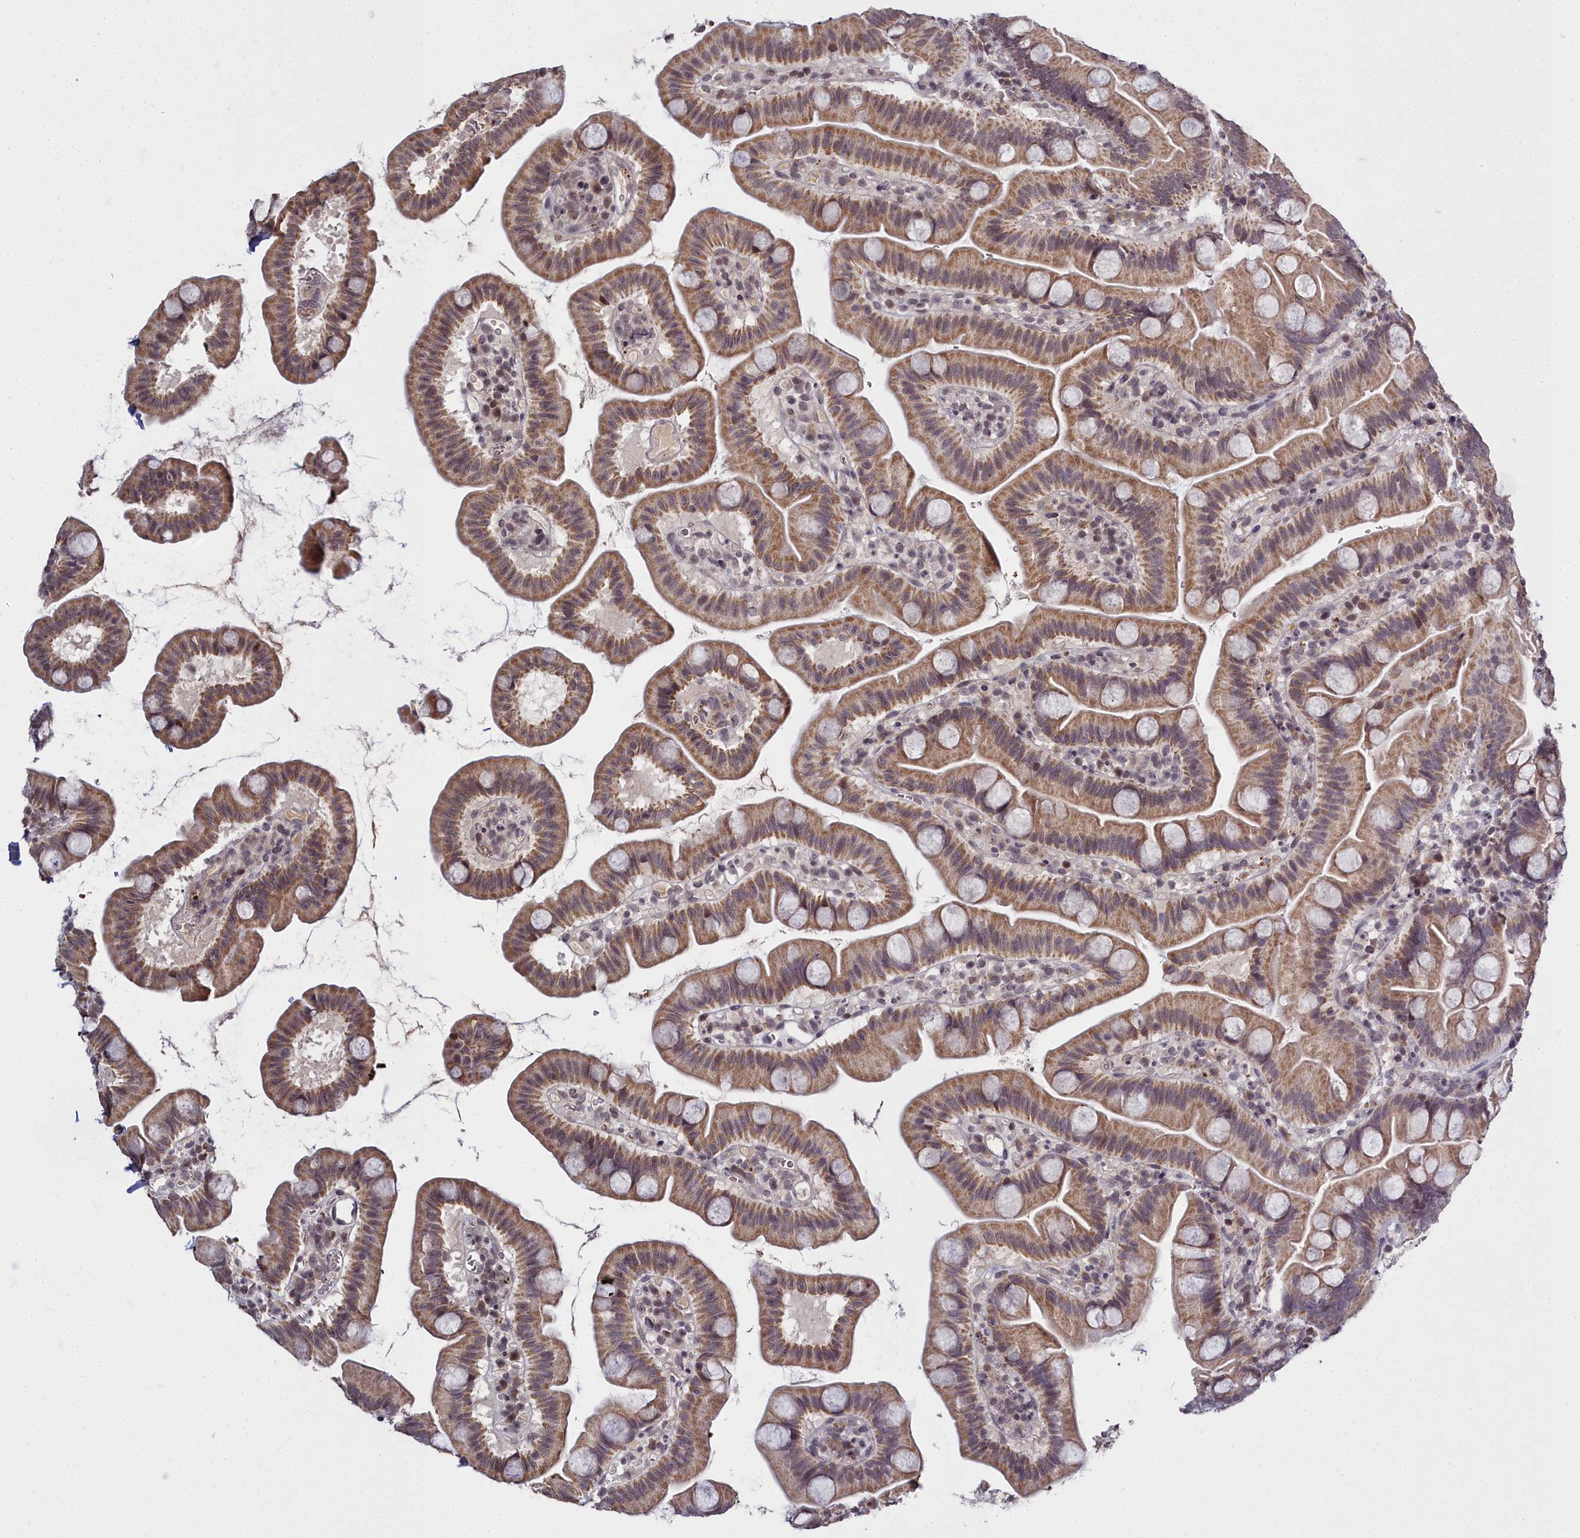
{"staining": {"intensity": "moderate", "quantity": ">75%", "location": "cytoplasmic/membranous"}, "tissue": "small intestine", "cell_type": "Glandular cells", "image_type": "normal", "snomed": [{"axis": "morphology", "description": "Normal tissue, NOS"}, {"axis": "topography", "description": "Small intestine"}], "caption": "Immunohistochemical staining of normal small intestine demonstrates moderate cytoplasmic/membranous protein expression in about >75% of glandular cells. Nuclei are stained in blue.", "gene": "FZD4", "patient": {"sex": "female", "age": 68}}